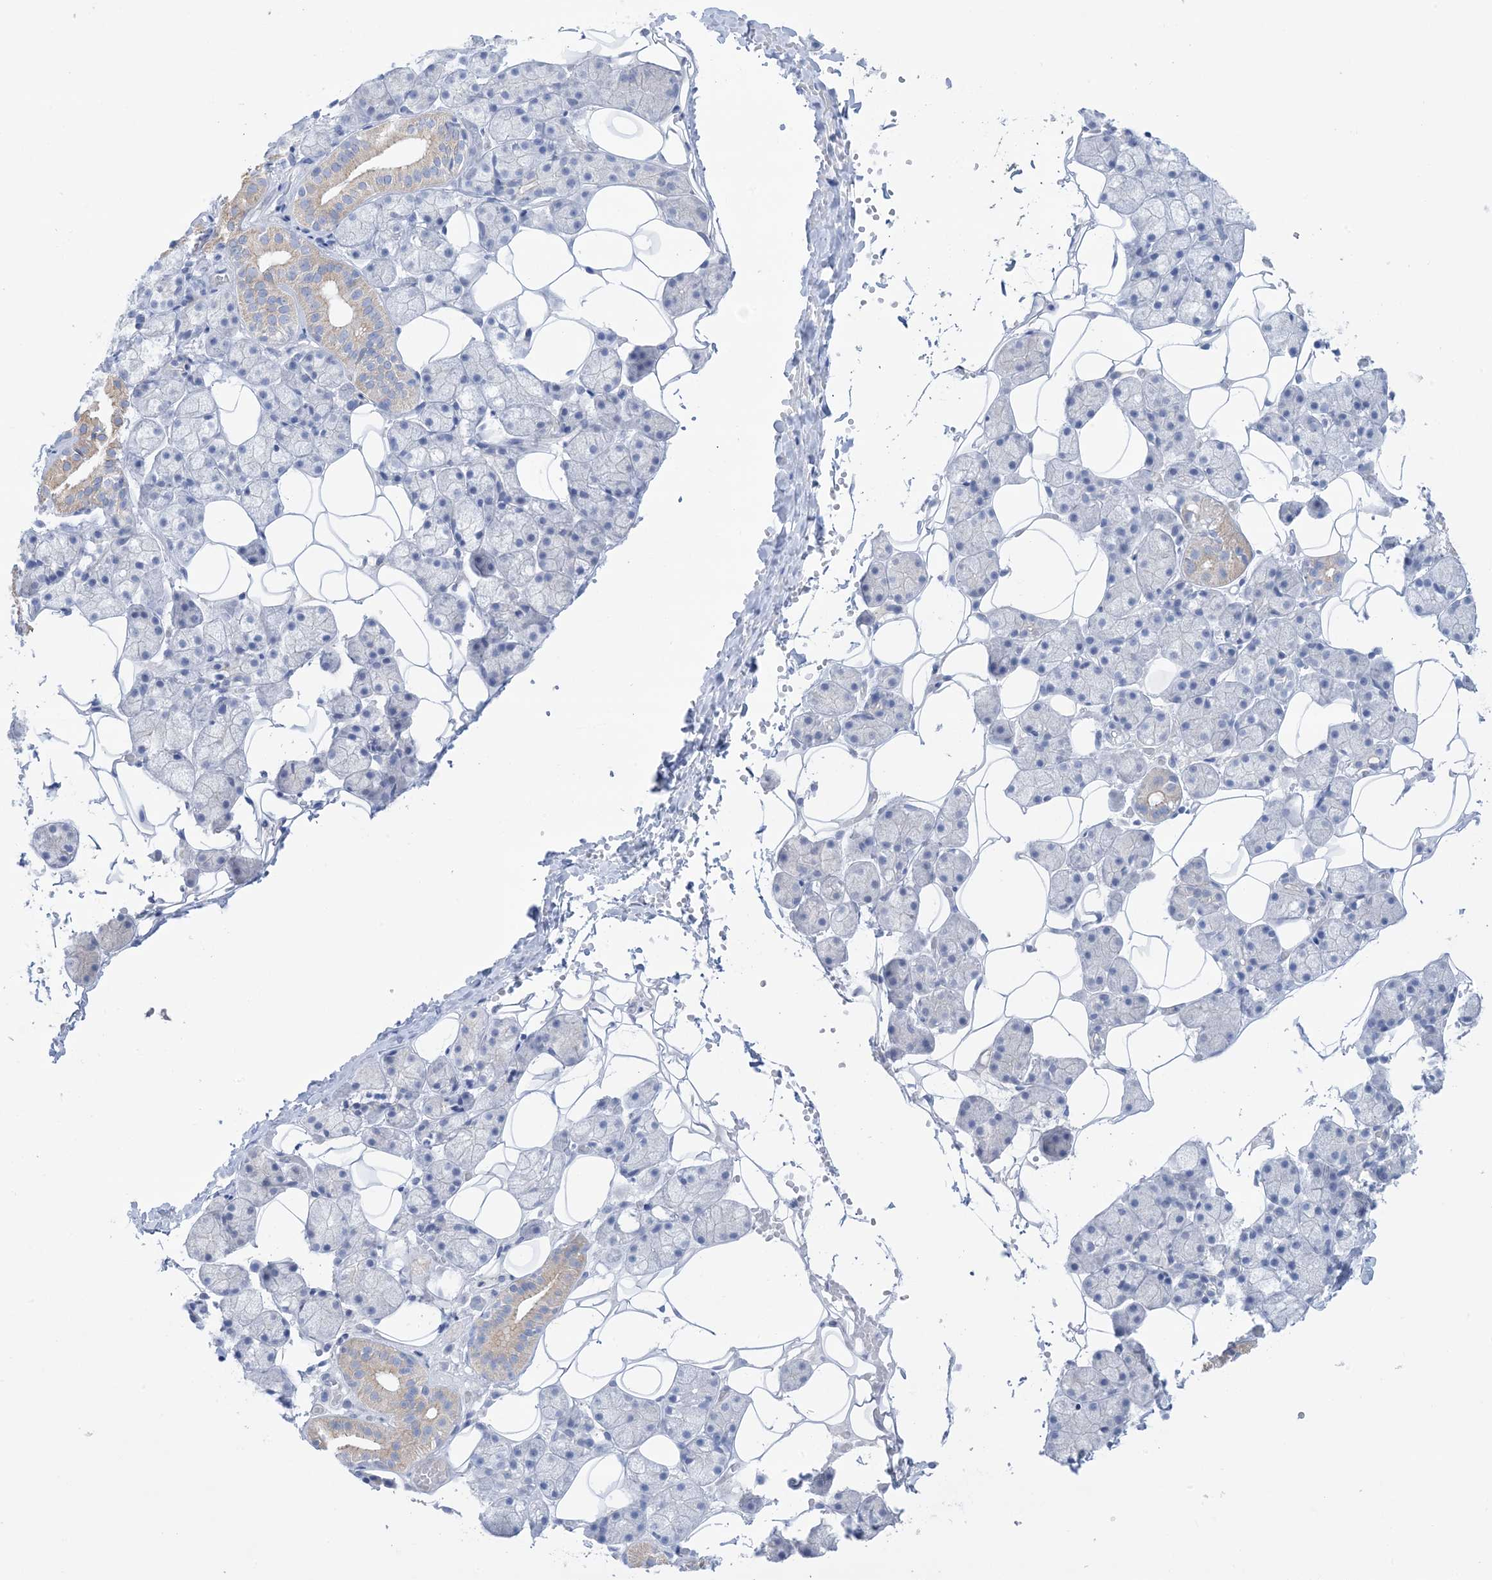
{"staining": {"intensity": "weak", "quantity": "<25%", "location": "cytoplasmic/membranous"}, "tissue": "salivary gland", "cell_type": "Glandular cells", "image_type": "normal", "snomed": [{"axis": "morphology", "description": "Normal tissue, NOS"}, {"axis": "topography", "description": "Salivary gland"}], "caption": "DAB (3,3'-diaminobenzidine) immunohistochemical staining of normal human salivary gland displays no significant expression in glandular cells. (DAB (3,3'-diaminobenzidine) immunohistochemistry (IHC) visualized using brightfield microscopy, high magnification).", "gene": "ATP11C", "patient": {"sex": "female", "age": 33}}